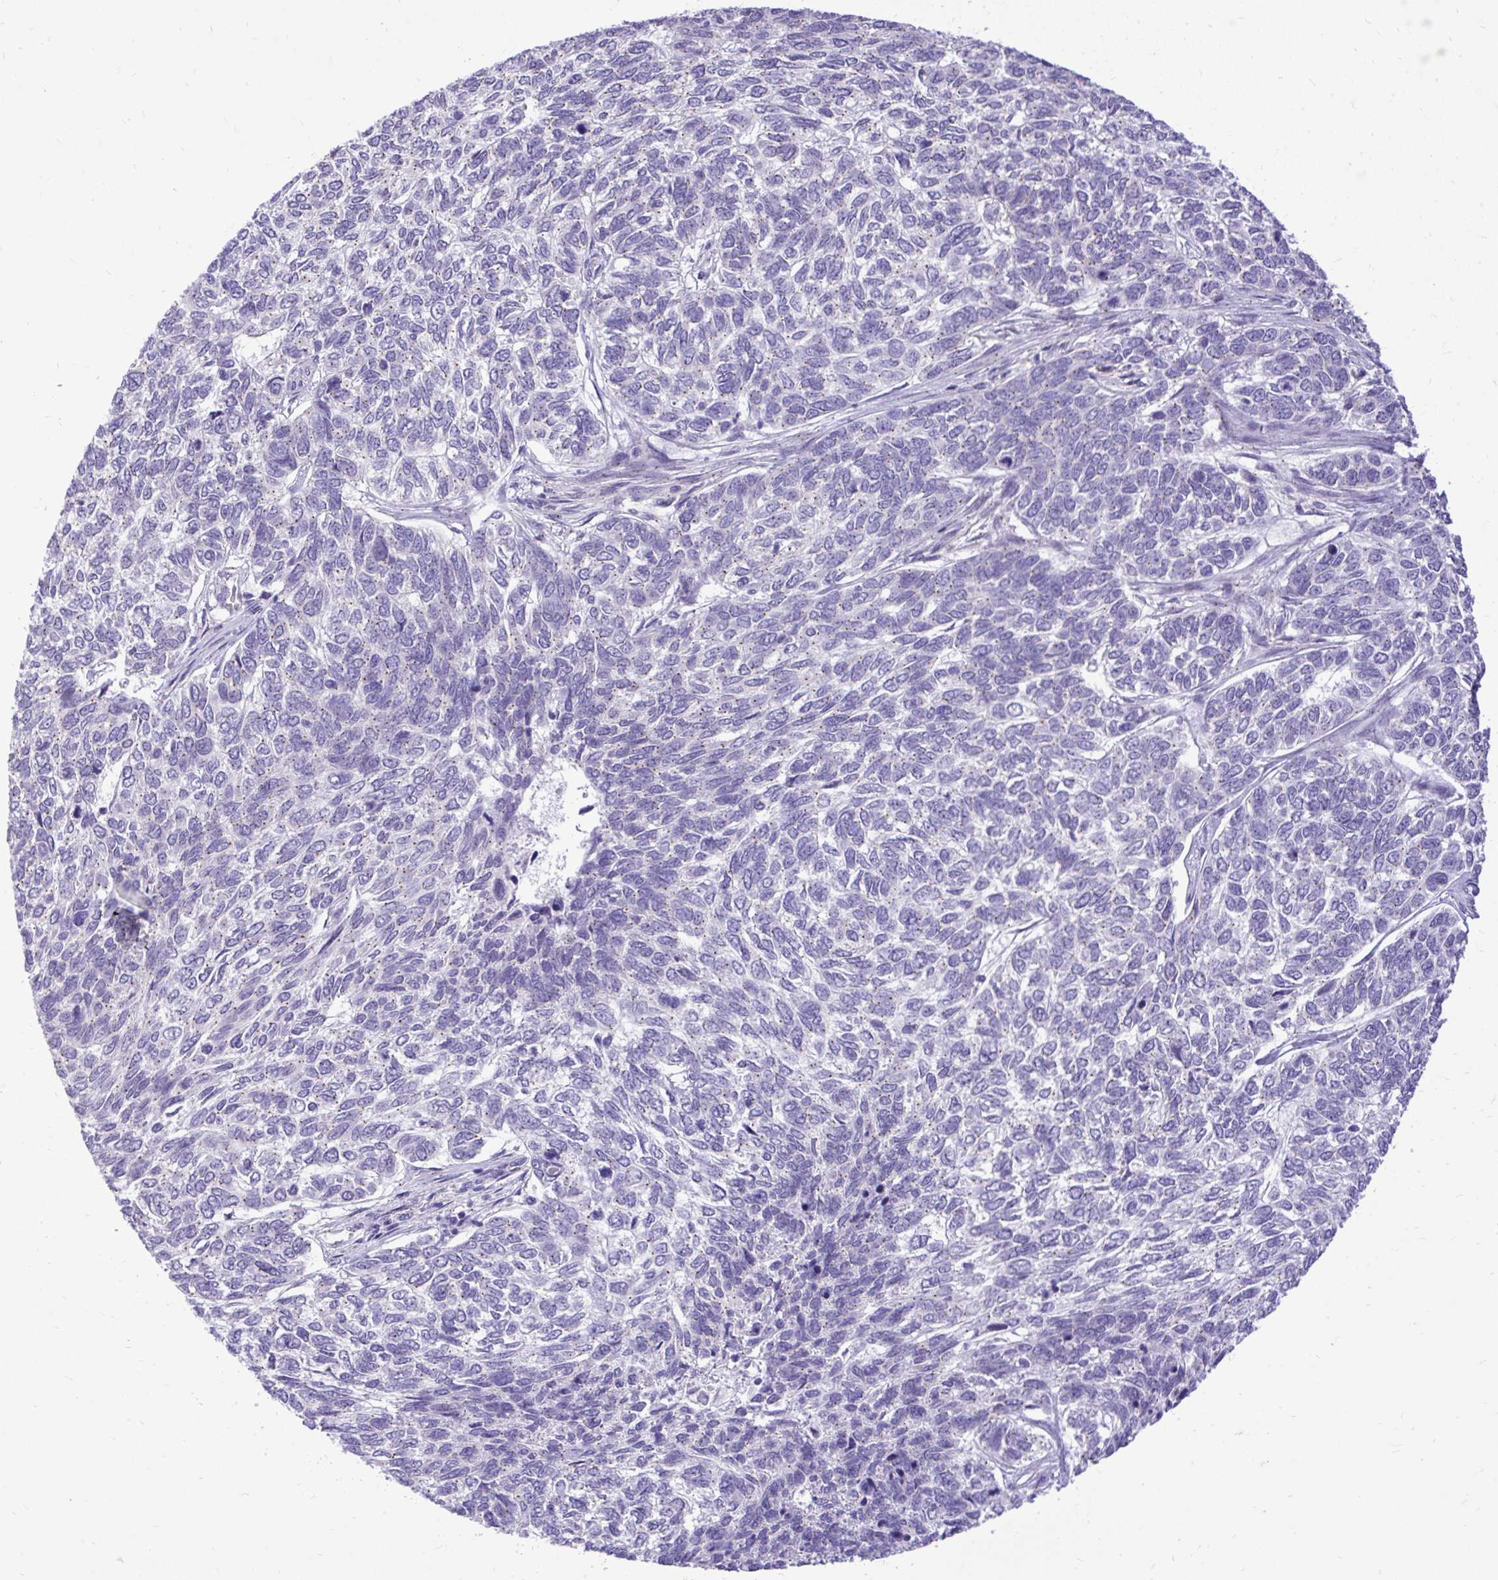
{"staining": {"intensity": "weak", "quantity": "<25%", "location": "cytoplasmic/membranous"}, "tissue": "skin cancer", "cell_type": "Tumor cells", "image_type": "cancer", "snomed": [{"axis": "morphology", "description": "Basal cell carcinoma"}, {"axis": "topography", "description": "Skin"}], "caption": "The micrograph exhibits no significant expression in tumor cells of skin basal cell carcinoma.", "gene": "CEACAM18", "patient": {"sex": "female", "age": 65}}